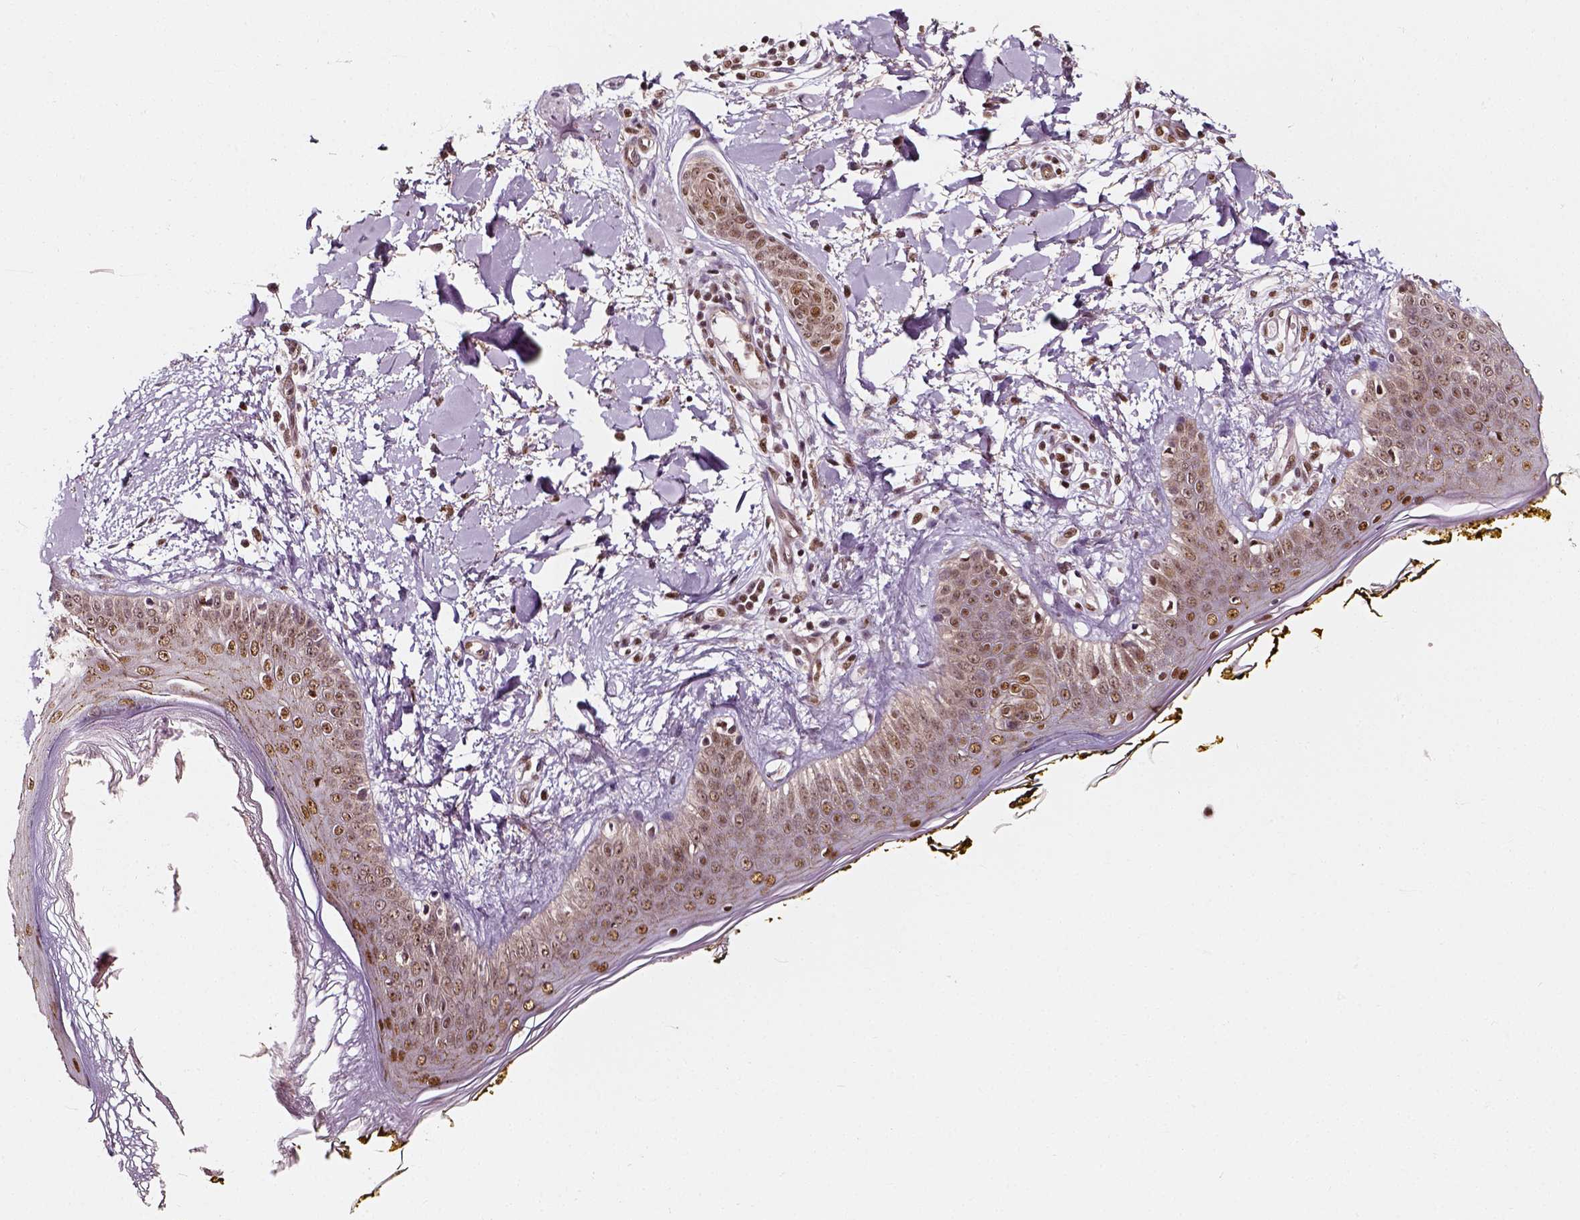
{"staining": {"intensity": "strong", "quantity": ">75%", "location": "nuclear"}, "tissue": "skin", "cell_type": "Fibroblasts", "image_type": "normal", "snomed": [{"axis": "morphology", "description": "Normal tissue, NOS"}, {"axis": "topography", "description": "Skin"}], "caption": "Skin stained with DAB (3,3'-diaminobenzidine) IHC shows high levels of strong nuclear staining in approximately >75% of fibroblasts.", "gene": "NACC1", "patient": {"sex": "female", "age": 34}}